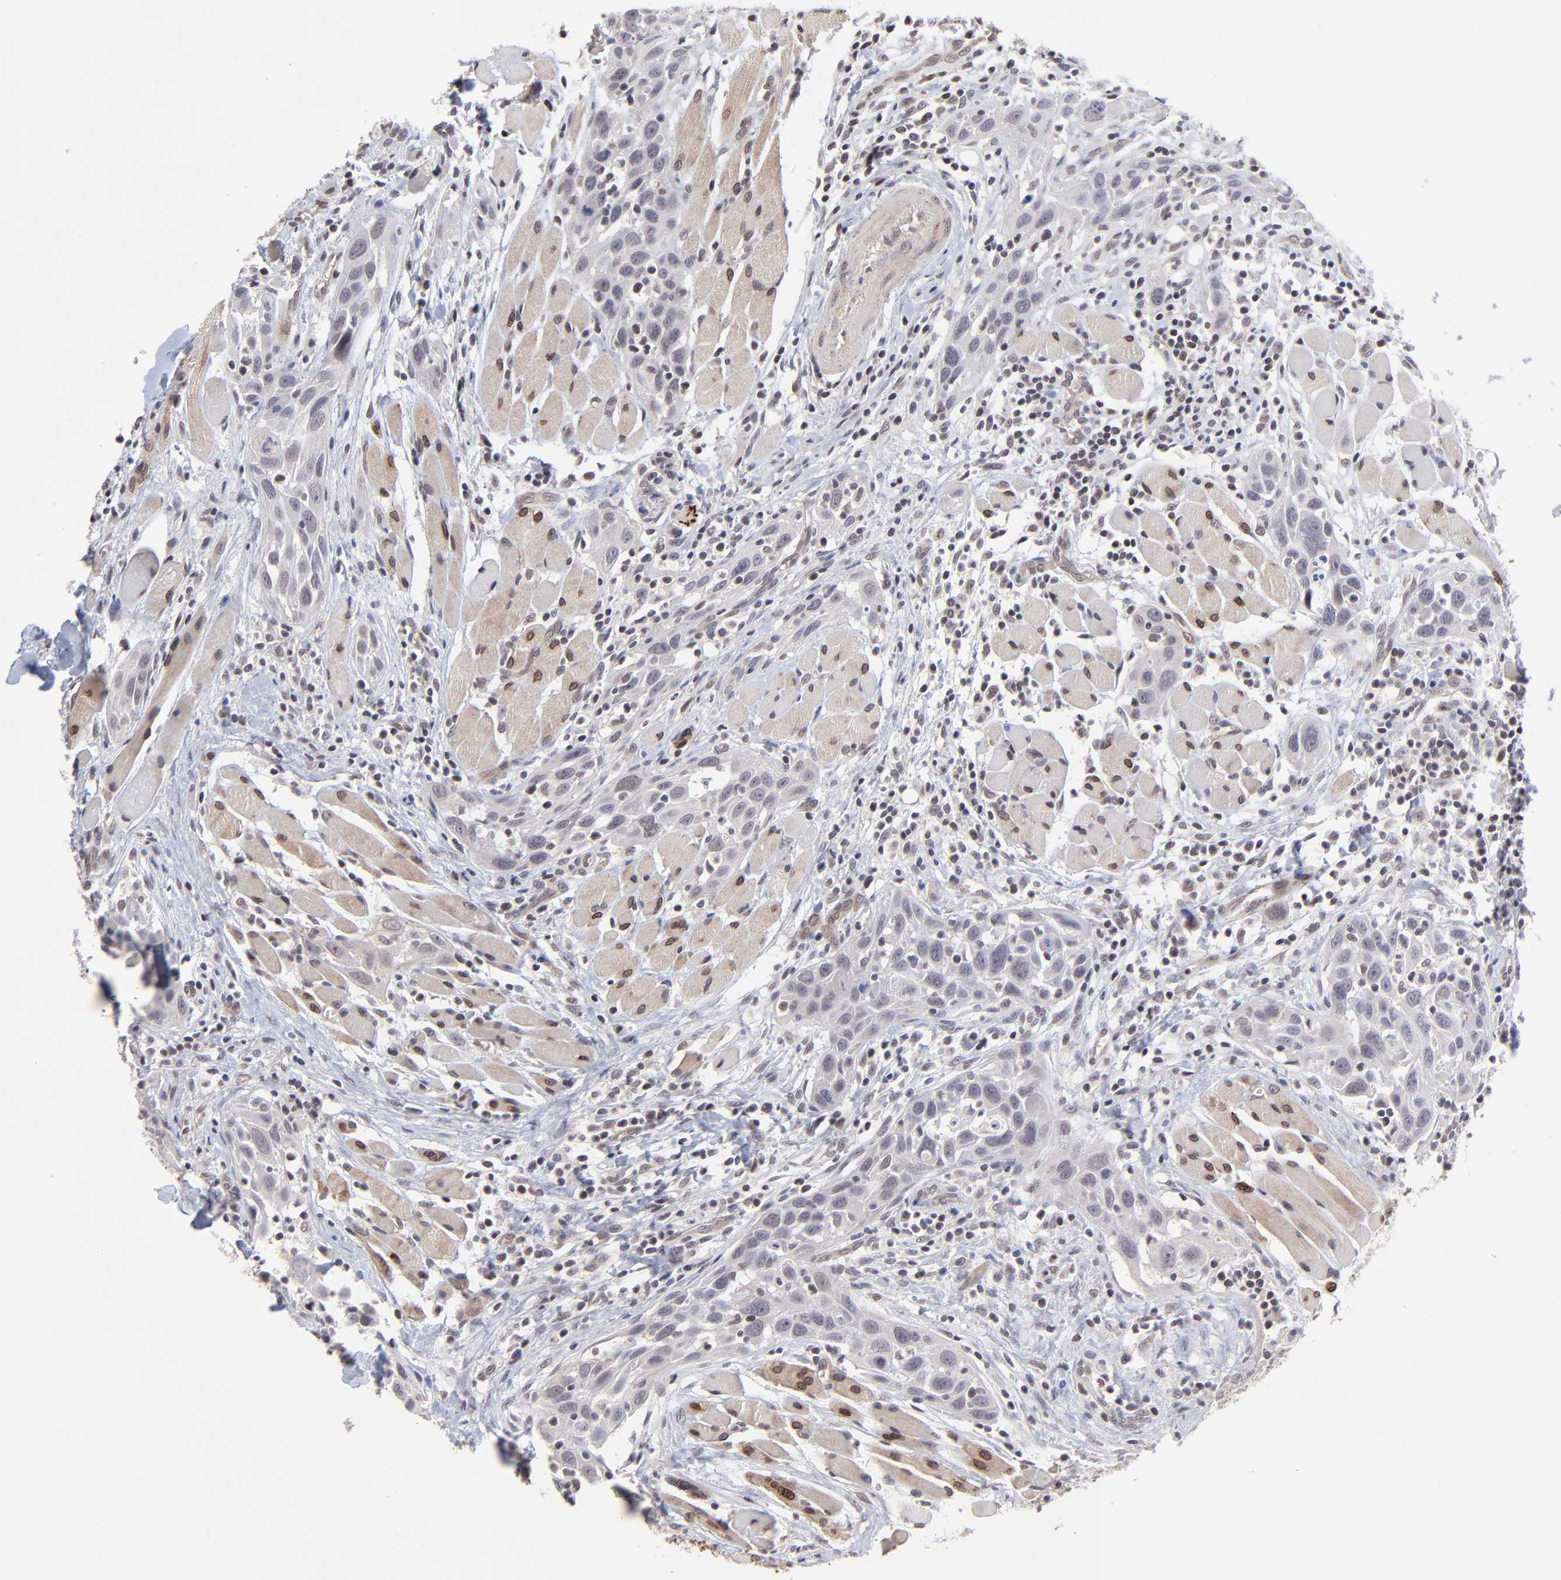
{"staining": {"intensity": "negative", "quantity": "none", "location": "none"}, "tissue": "head and neck cancer", "cell_type": "Tumor cells", "image_type": "cancer", "snomed": [{"axis": "morphology", "description": "Squamous cell carcinoma, NOS"}, {"axis": "topography", "description": "Oral tissue"}, {"axis": "topography", "description": "Head-Neck"}], "caption": "Tumor cells show no significant staining in head and neck squamous cell carcinoma.", "gene": "ZNF419", "patient": {"sex": "female", "age": 50}}